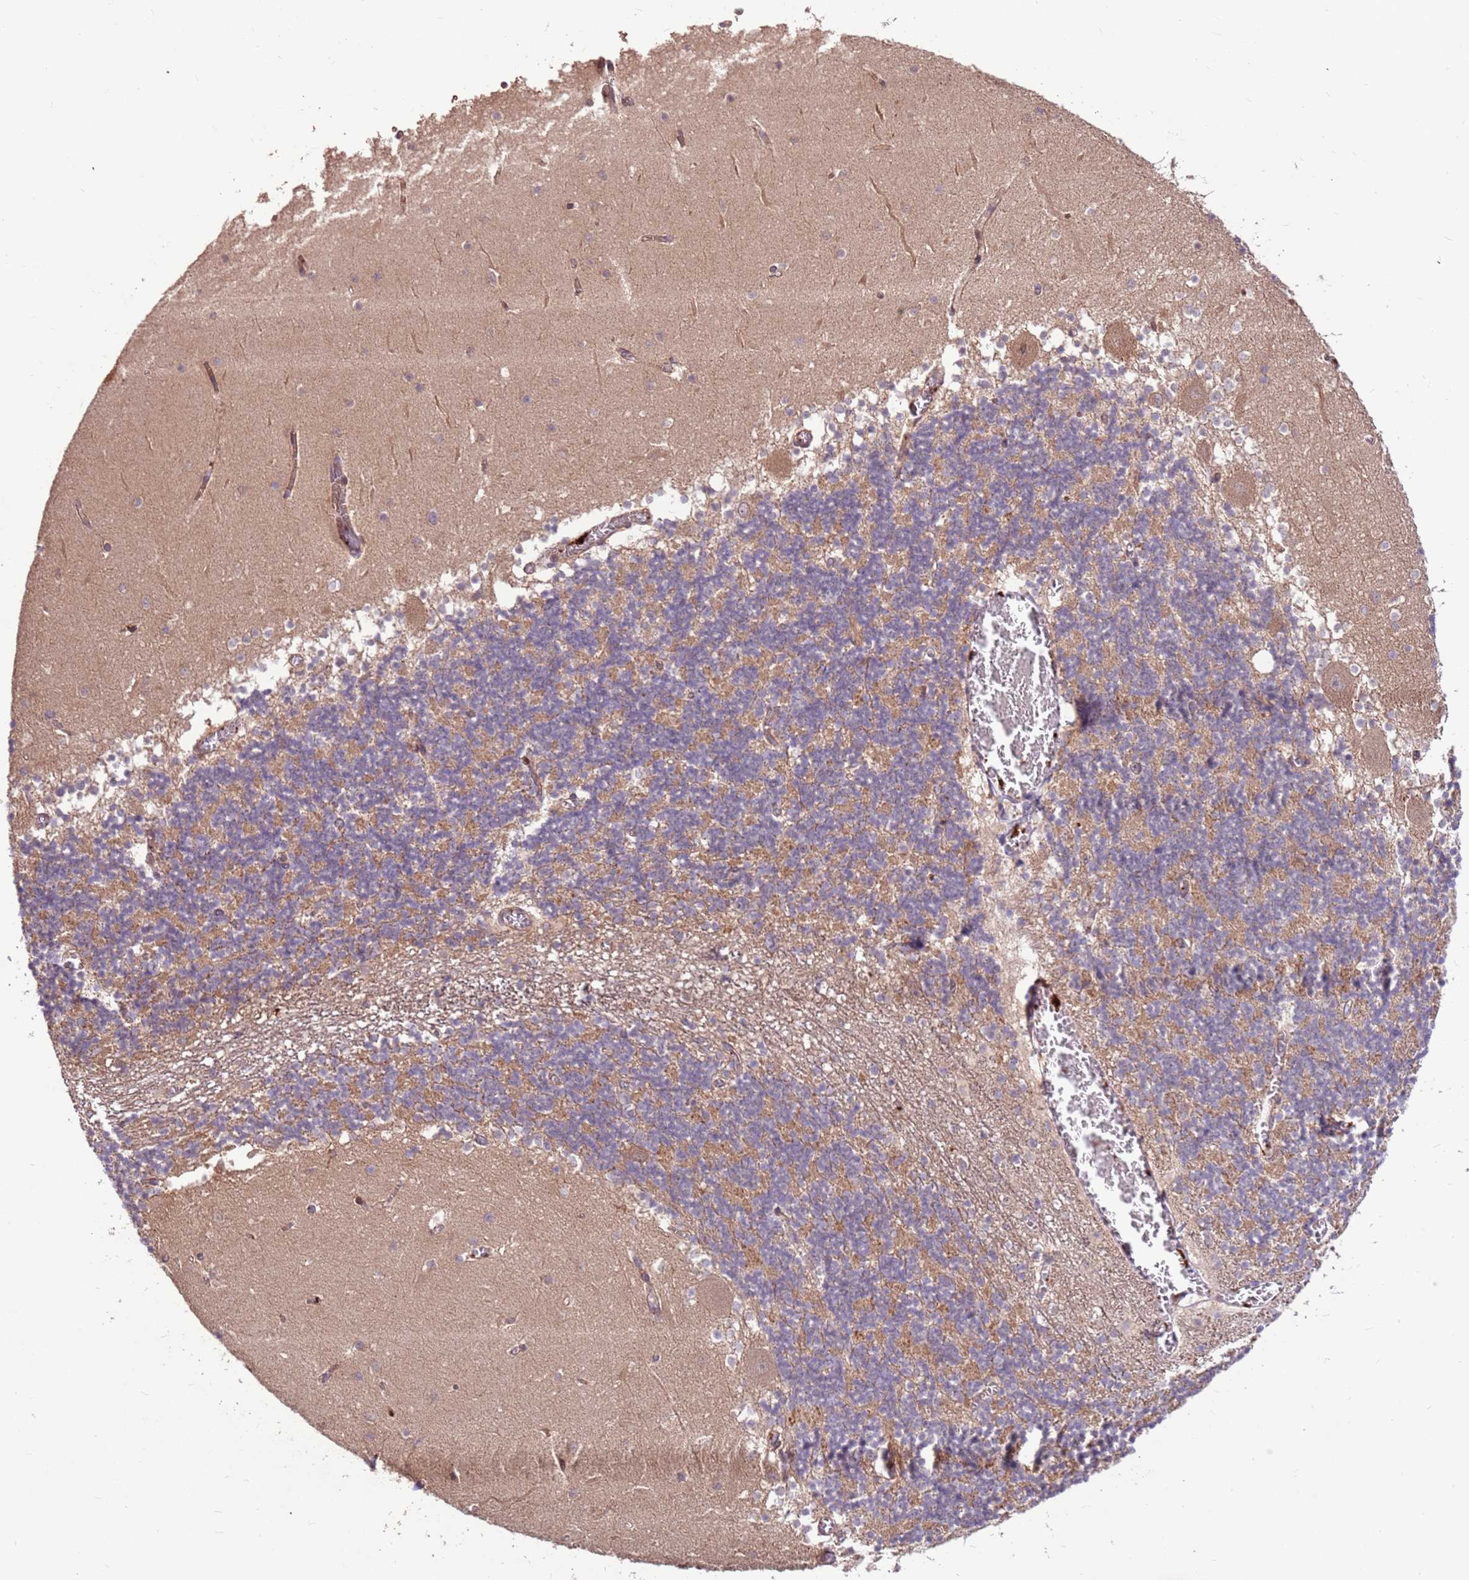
{"staining": {"intensity": "moderate", "quantity": "25%-75%", "location": "cytoplasmic/membranous"}, "tissue": "cerebellum", "cell_type": "Cells in granular layer", "image_type": "normal", "snomed": [{"axis": "morphology", "description": "Normal tissue, NOS"}, {"axis": "topography", "description": "Cerebellum"}], "caption": "Cerebellum stained for a protein demonstrates moderate cytoplasmic/membranous positivity in cells in granular layer. (DAB IHC, brown staining for protein, blue staining for nuclei).", "gene": "CCDC112", "patient": {"sex": "female", "age": 28}}